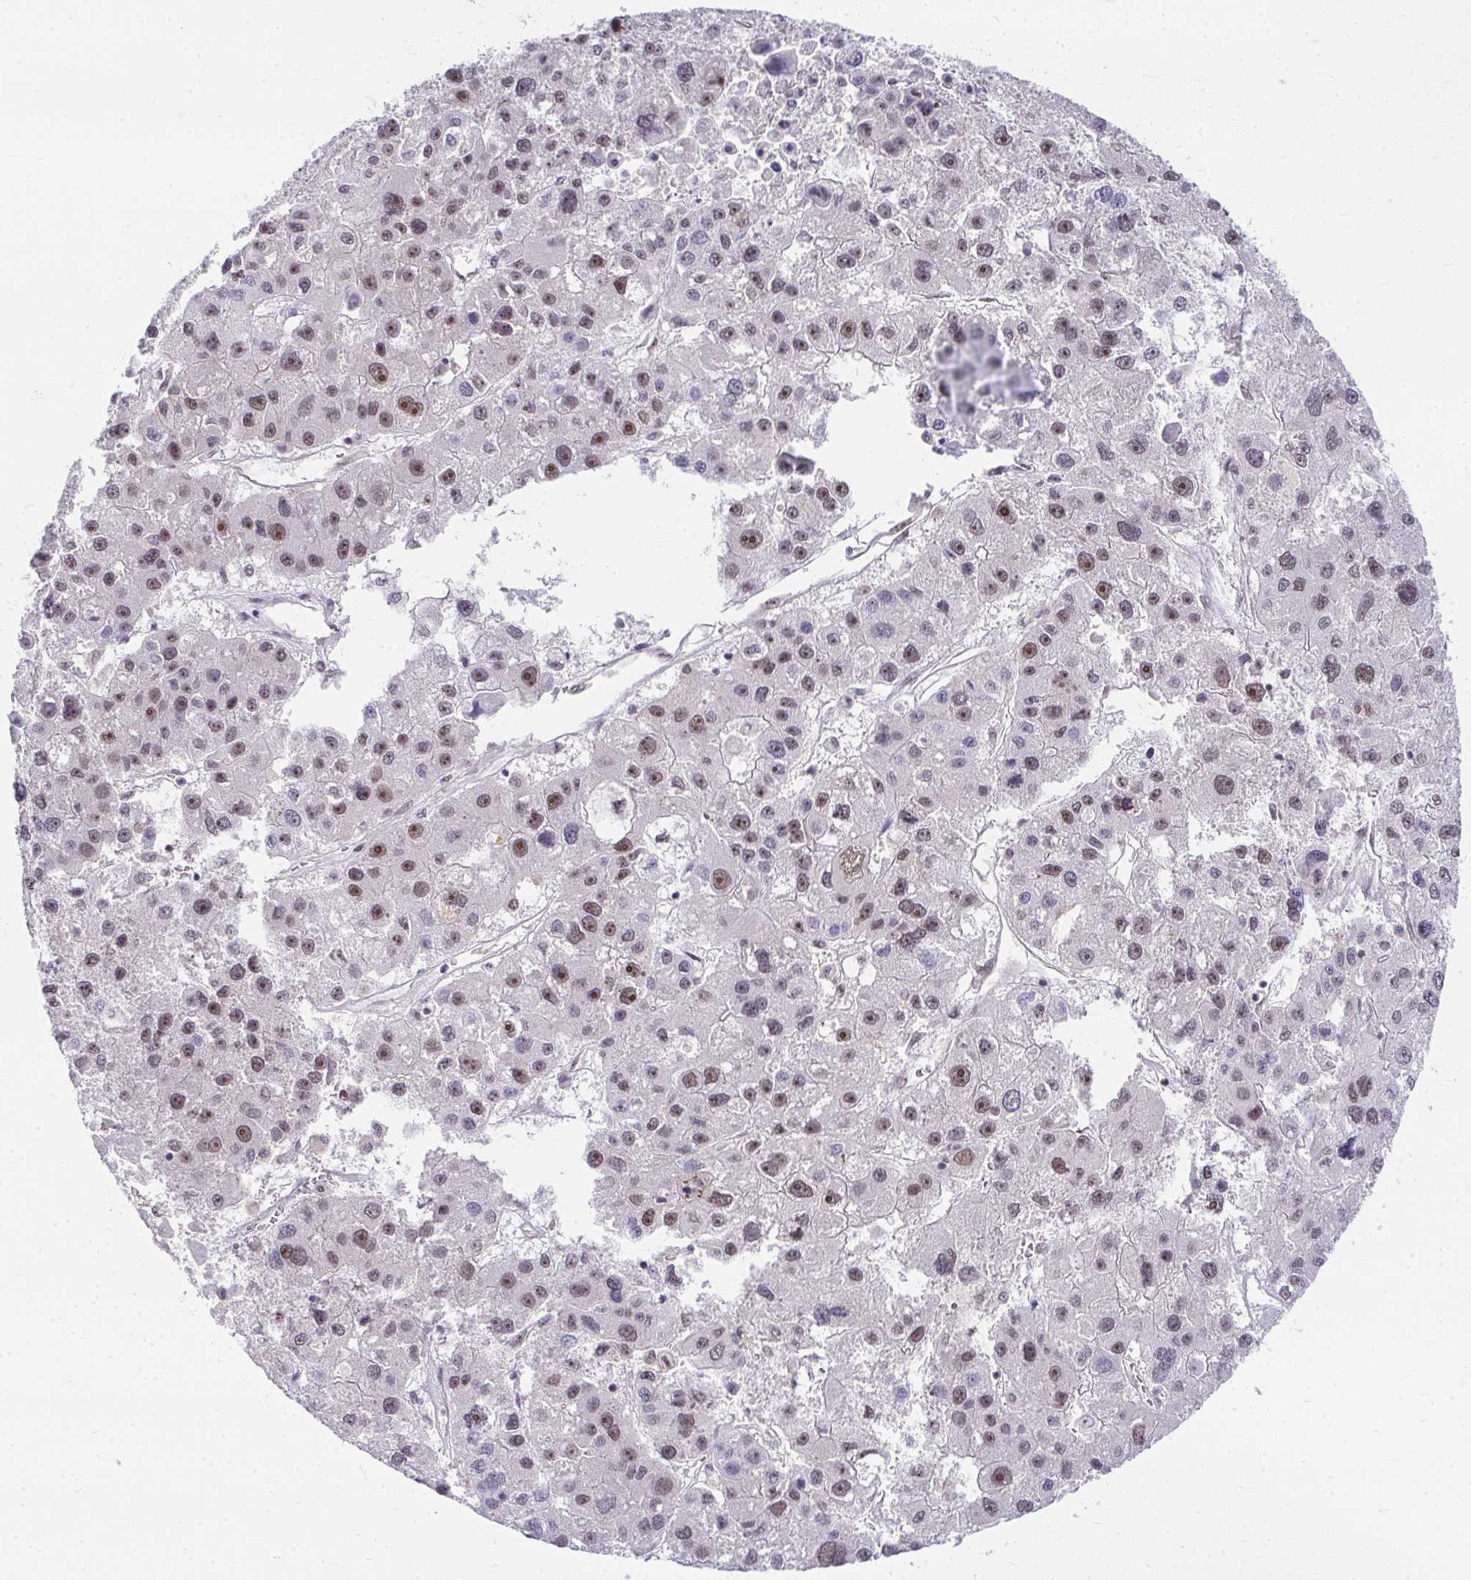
{"staining": {"intensity": "moderate", "quantity": "25%-75%", "location": "nuclear"}, "tissue": "liver cancer", "cell_type": "Tumor cells", "image_type": "cancer", "snomed": [{"axis": "morphology", "description": "Carcinoma, Hepatocellular, NOS"}, {"axis": "topography", "description": "Liver"}], "caption": "Immunohistochemical staining of liver cancer reveals moderate nuclear protein expression in approximately 25%-75% of tumor cells.", "gene": "HIRA", "patient": {"sex": "male", "age": 73}}